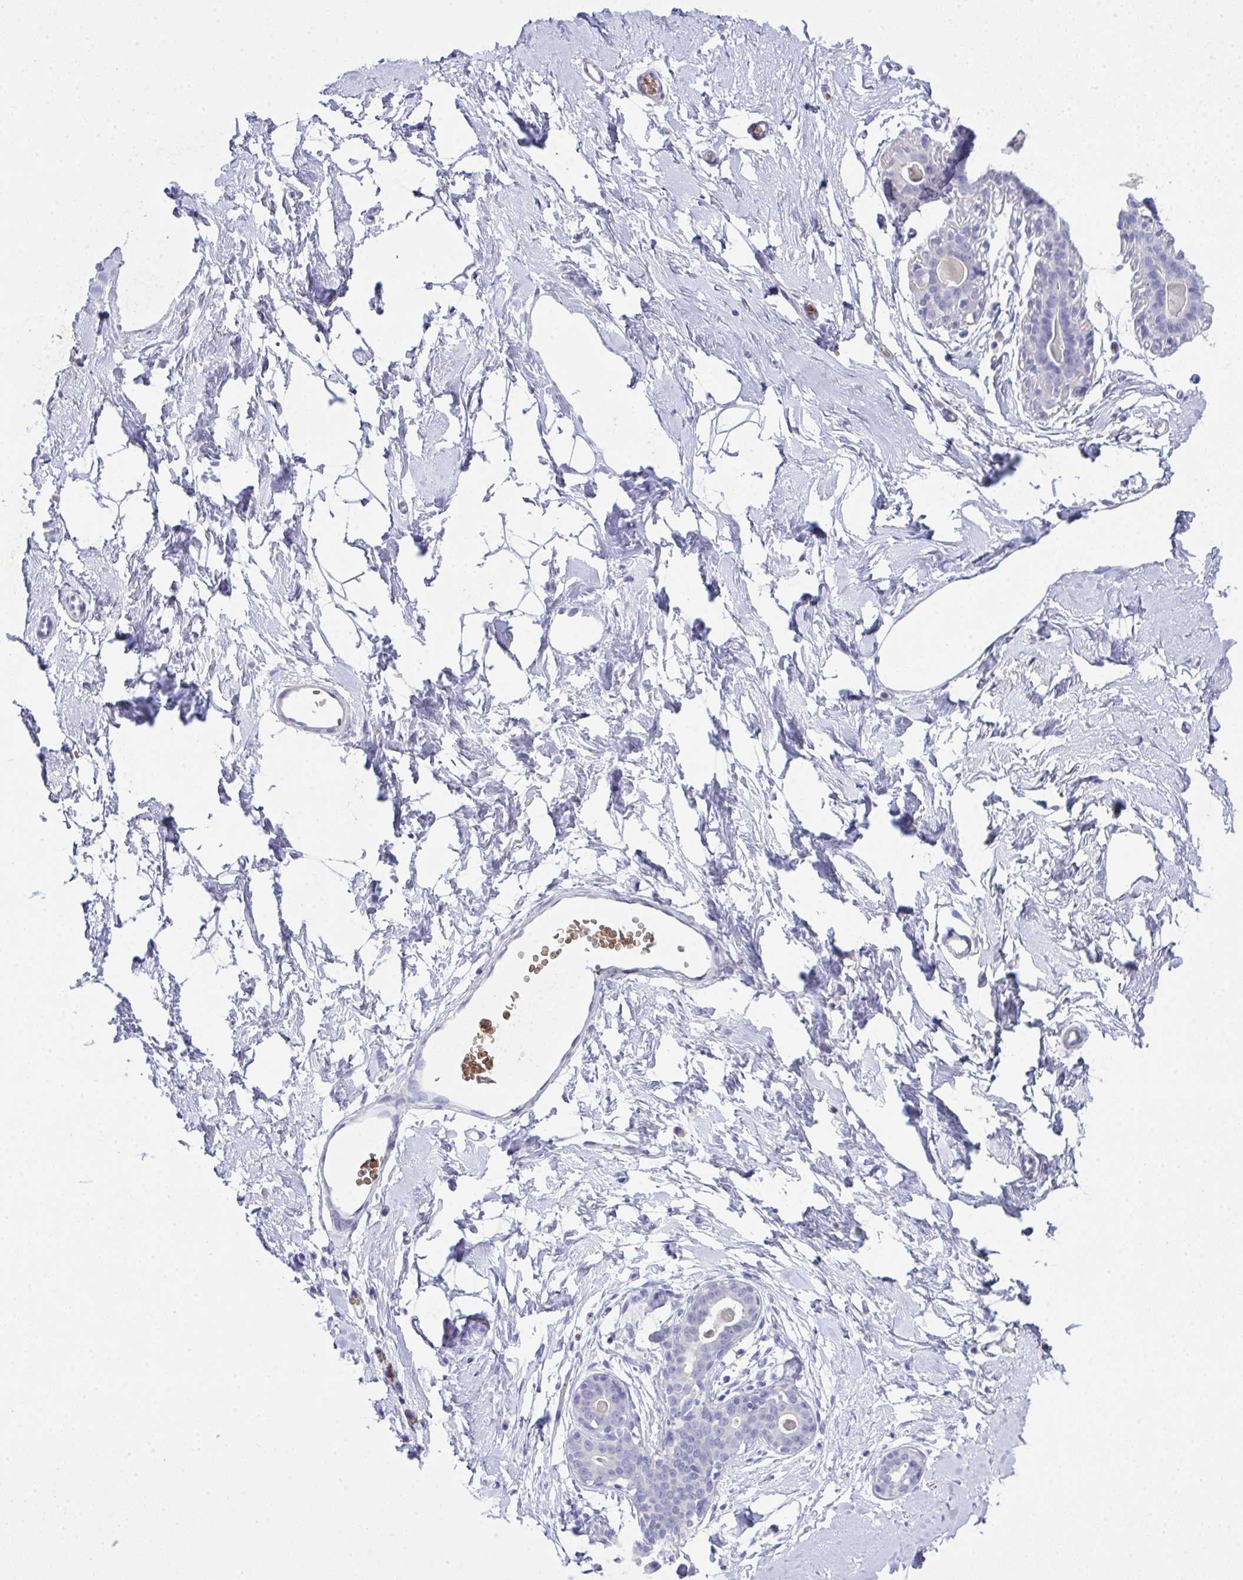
{"staining": {"intensity": "negative", "quantity": "none", "location": "none"}, "tissue": "breast", "cell_type": "Adipocytes", "image_type": "normal", "snomed": [{"axis": "morphology", "description": "Normal tissue, NOS"}, {"axis": "topography", "description": "Breast"}], "caption": "Adipocytes are negative for brown protein staining in normal breast. (DAB (3,3'-diaminobenzidine) immunohistochemistry (IHC) visualized using brightfield microscopy, high magnification).", "gene": "SPTB", "patient": {"sex": "female", "age": 45}}